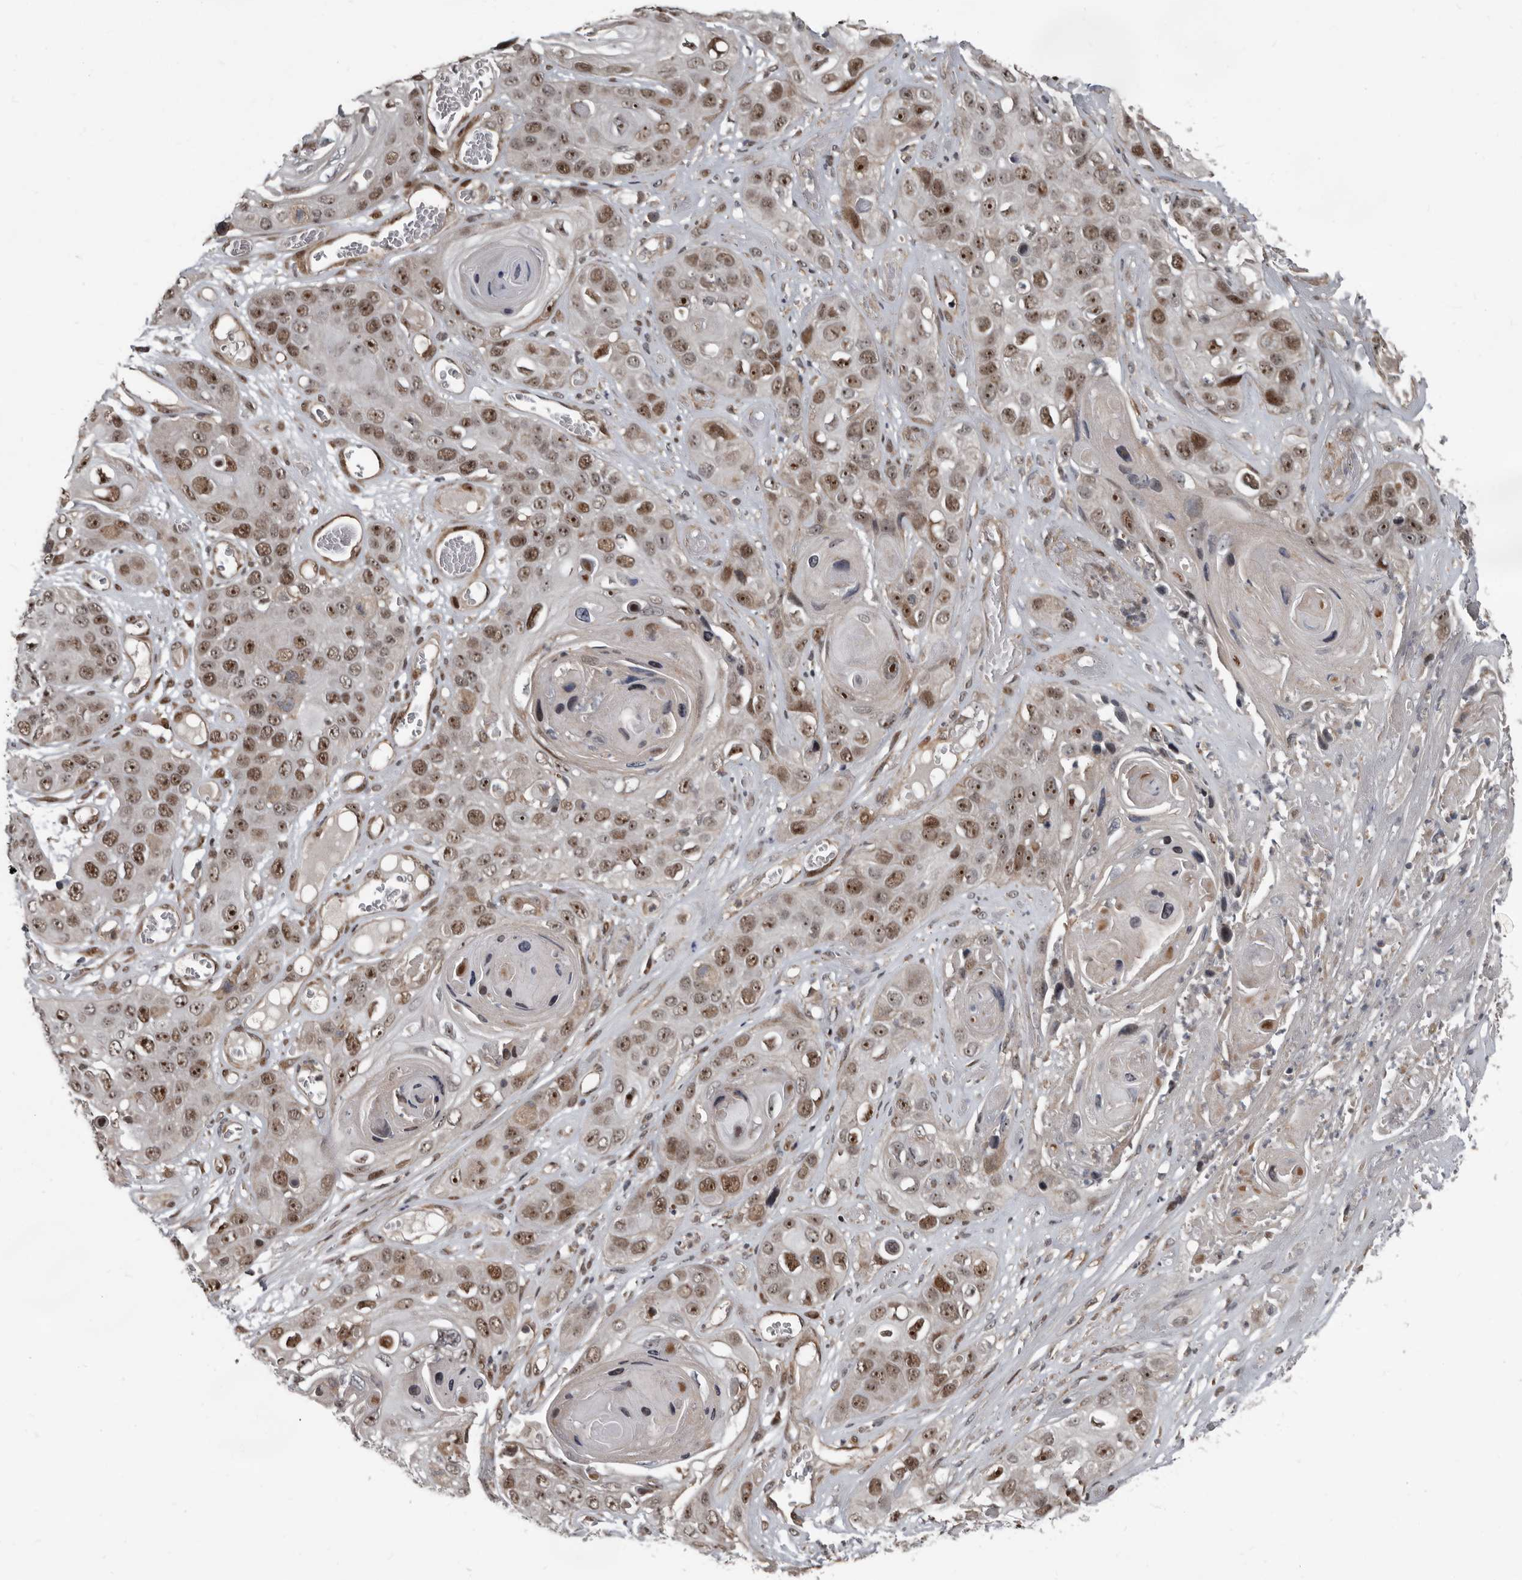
{"staining": {"intensity": "moderate", "quantity": ">75%", "location": "nuclear"}, "tissue": "skin cancer", "cell_type": "Tumor cells", "image_type": "cancer", "snomed": [{"axis": "morphology", "description": "Squamous cell carcinoma, NOS"}, {"axis": "topography", "description": "Skin"}], "caption": "A high-resolution photomicrograph shows IHC staining of skin squamous cell carcinoma, which displays moderate nuclear expression in about >75% of tumor cells.", "gene": "CHD1L", "patient": {"sex": "male", "age": 55}}